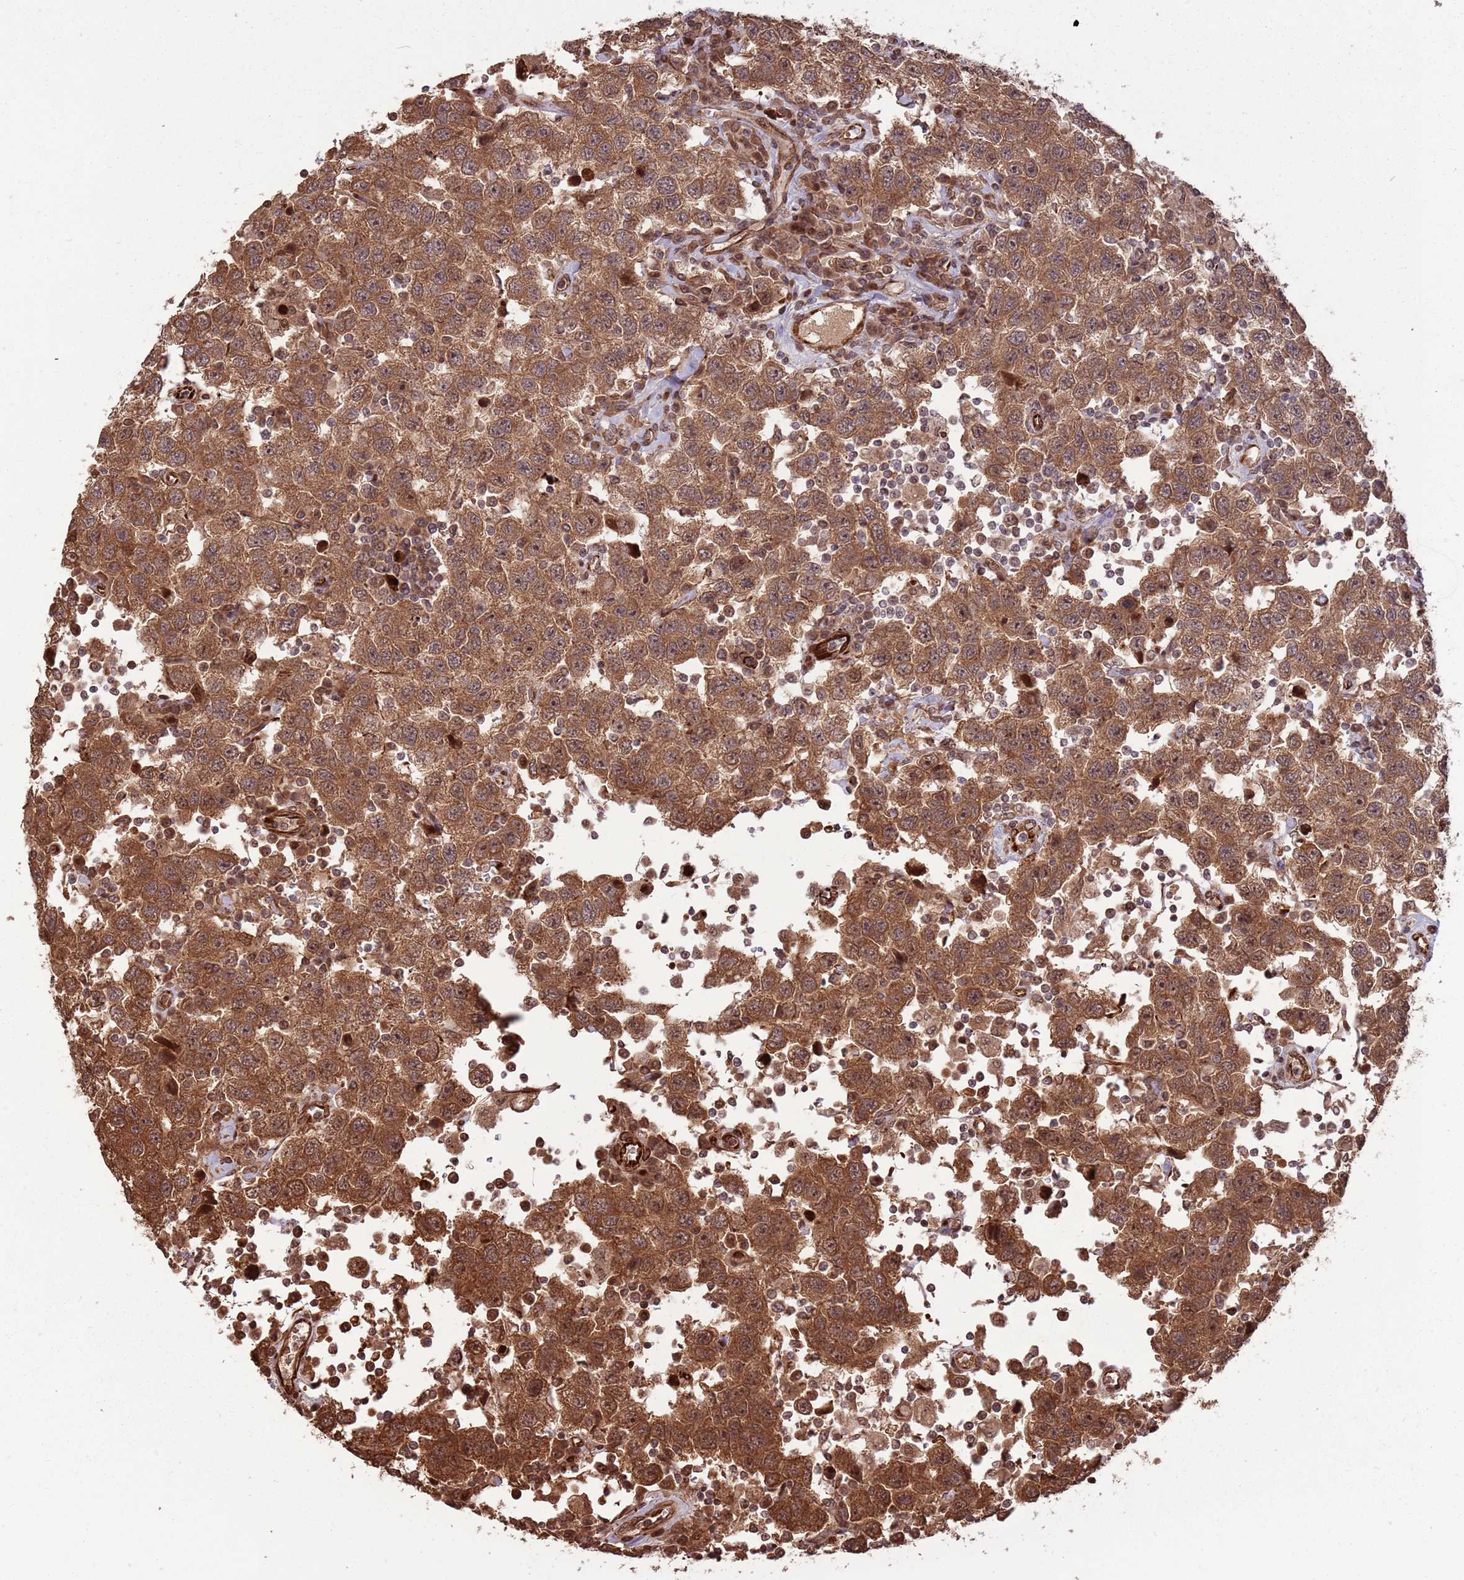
{"staining": {"intensity": "moderate", "quantity": ">75%", "location": "cytoplasmic/membranous,nuclear"}, "tissue": "testis cancer", "cell_type": "Tumor cells", "image_type": "cancer", "snomed": [{"axis": "morphology", "description": "Seminoma, NOS"}, {"axis": "topography", "description": "Testis"}], "caption": "Testis cancer (seminoma) stained with a protein marker demonstrates moderate staining in tumor cells.", "gene": "ADAMTS3", "patient": {"sex": "male", "age": 41}}